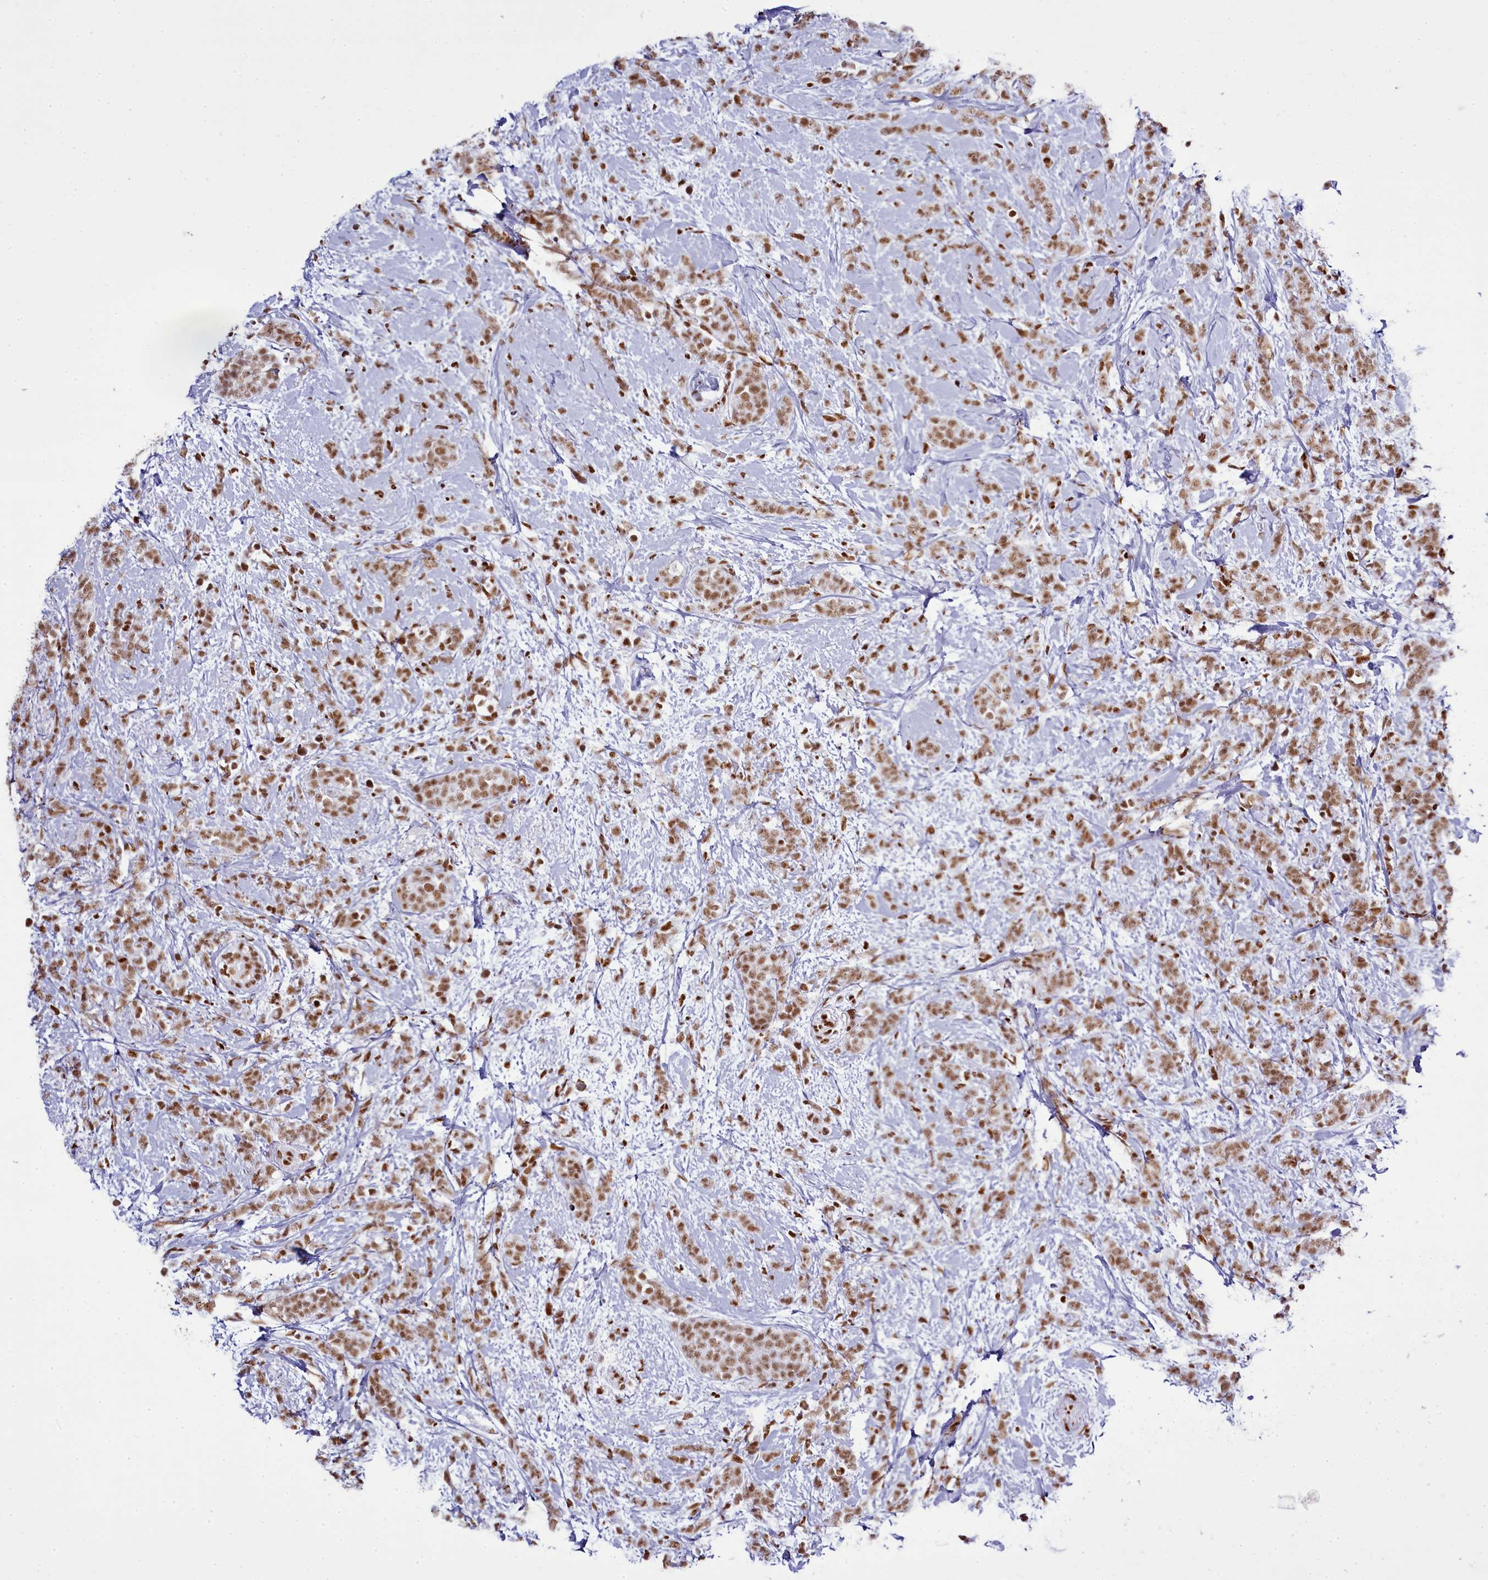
{"staining": {"intensity": "moderate", "quantity": ">75%", "location": "nuclear"}, "tissue": "breast cancer", "cell_type": "Tumor cells", "image_type": "cancer", "snomed": [{"axis": "morphology", "description": "Lobular carcinoma"}, {"axis": "topography", "description": "Breast"}], "caption": "A brown stain shows moderate nuclear expression of a protein in human lobular carcinoma (breast) tumor cells.", "gene": "RALY", "patient": {"sex": "female", "age": 58}}